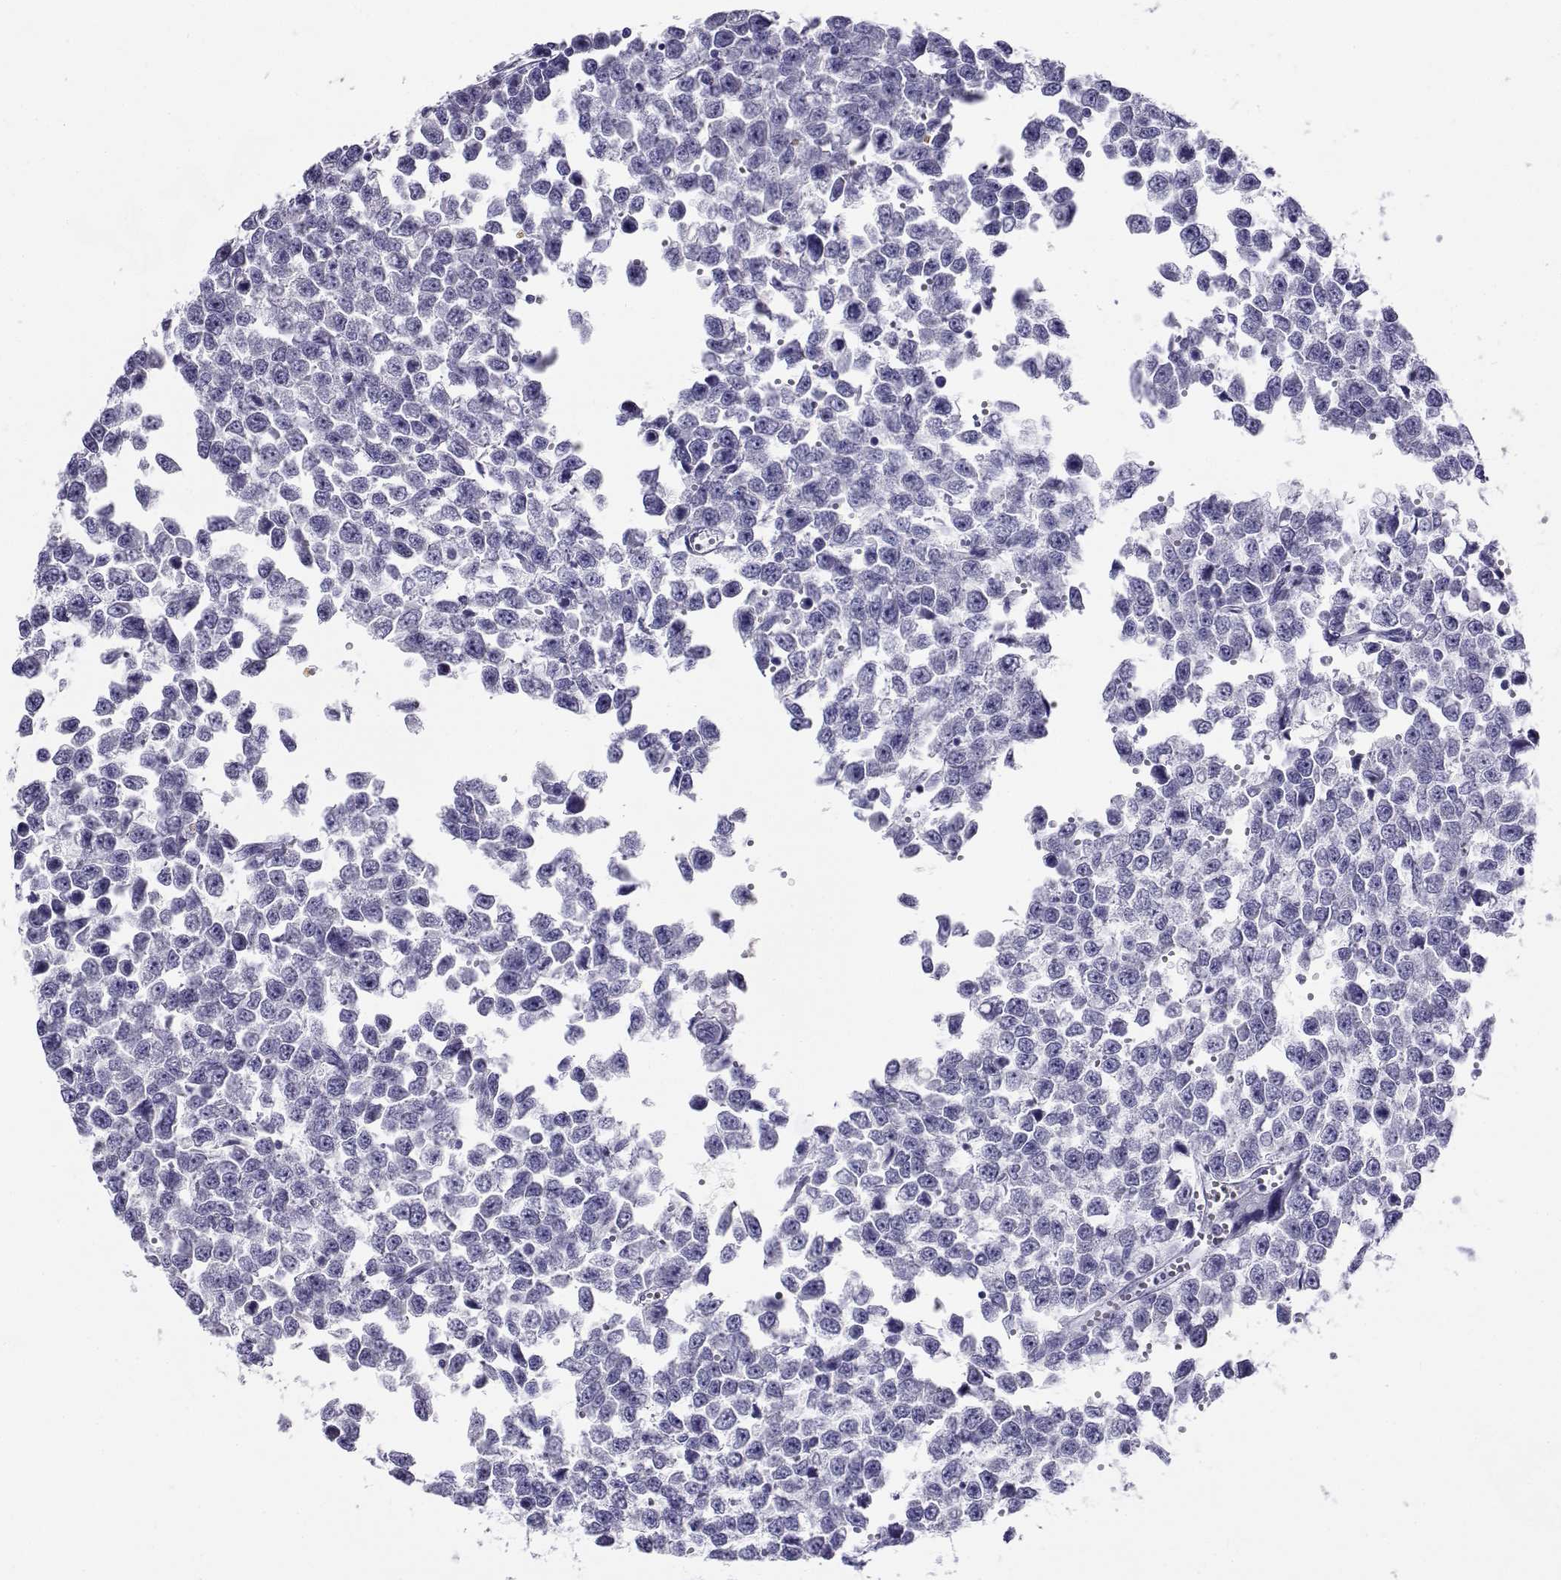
{"staining": {"intensity": "negative", "quantity": "none", "location": "none"}, "tissue": "testis cancer", "cell_type": "Tumor cells", "image_type": "cancer", "snomed": [{"axis": "morphology", "description": "Normal tissue, NOS"}, {"axis": "morphology", "description": "Seminoma, NOS"}, {"axis": "topography", "description": "Testis"}, {"axis": "topography", "description": "Epididymis"}], "caption": "A high-resolution micrograph shows IHC staining of testis cancer (seminoma), which exhibits no significant expression in tumor cells. (Stains: DAB immunohistochemistry (IHC) with hematoxylin counter stain, Microscopy: brightfield microscopy at high magnification).", "gene": "CABS1", "patient": {"sex": "male", "age": 34}}